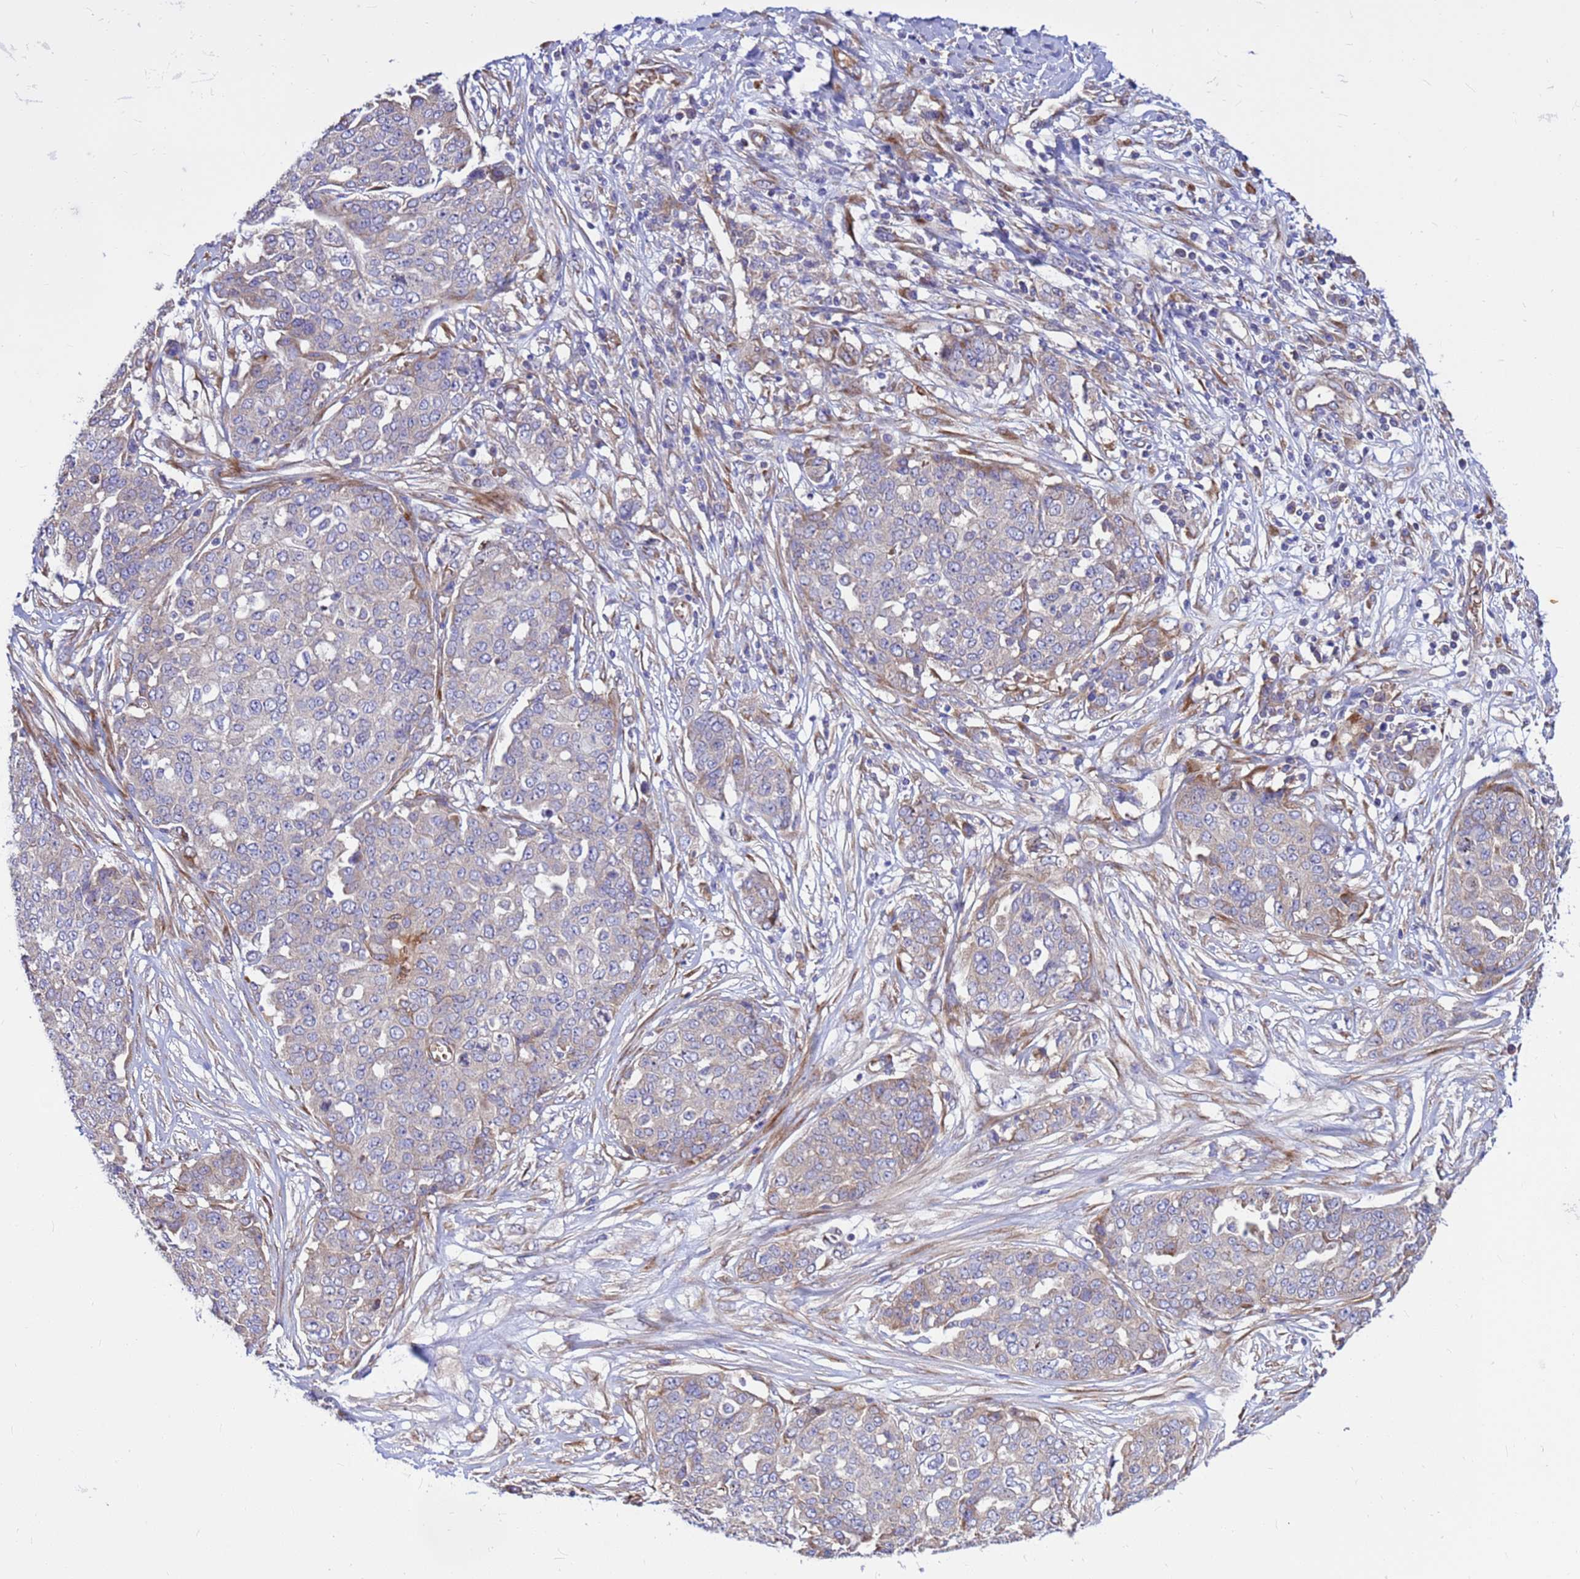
{"staining": {"intensity": "moderate", "quantity": "<25%", "location": "cytoplasmic/membranous"}, "tissue": "ovarian cancer", "cell_type": "Tumor cells", "image_type": "cancer", "snomed": [{"axis": "morphology", "description": "Cystadenocarcinoma, serous, NOS"}, {"axis": "topography", "description": "Soft tissue"}, {"axis": "topography", "description": "Ovary"}], "caption": "Immunohistochemistry staining of ovarian serous cystadenocarcinoma, which displays low levels of moderate cytoplasmic/membranous positivity in approximately <25% of tumor cells indicating moderate cytoplasmic/membranous protein expression. The staining was performed using DAB (brown) for protein detection and nuclei were counterstained in hematoxylin (blue).", "gene": "ZNF669", "patient": {"sex": "female", "age": 57}}